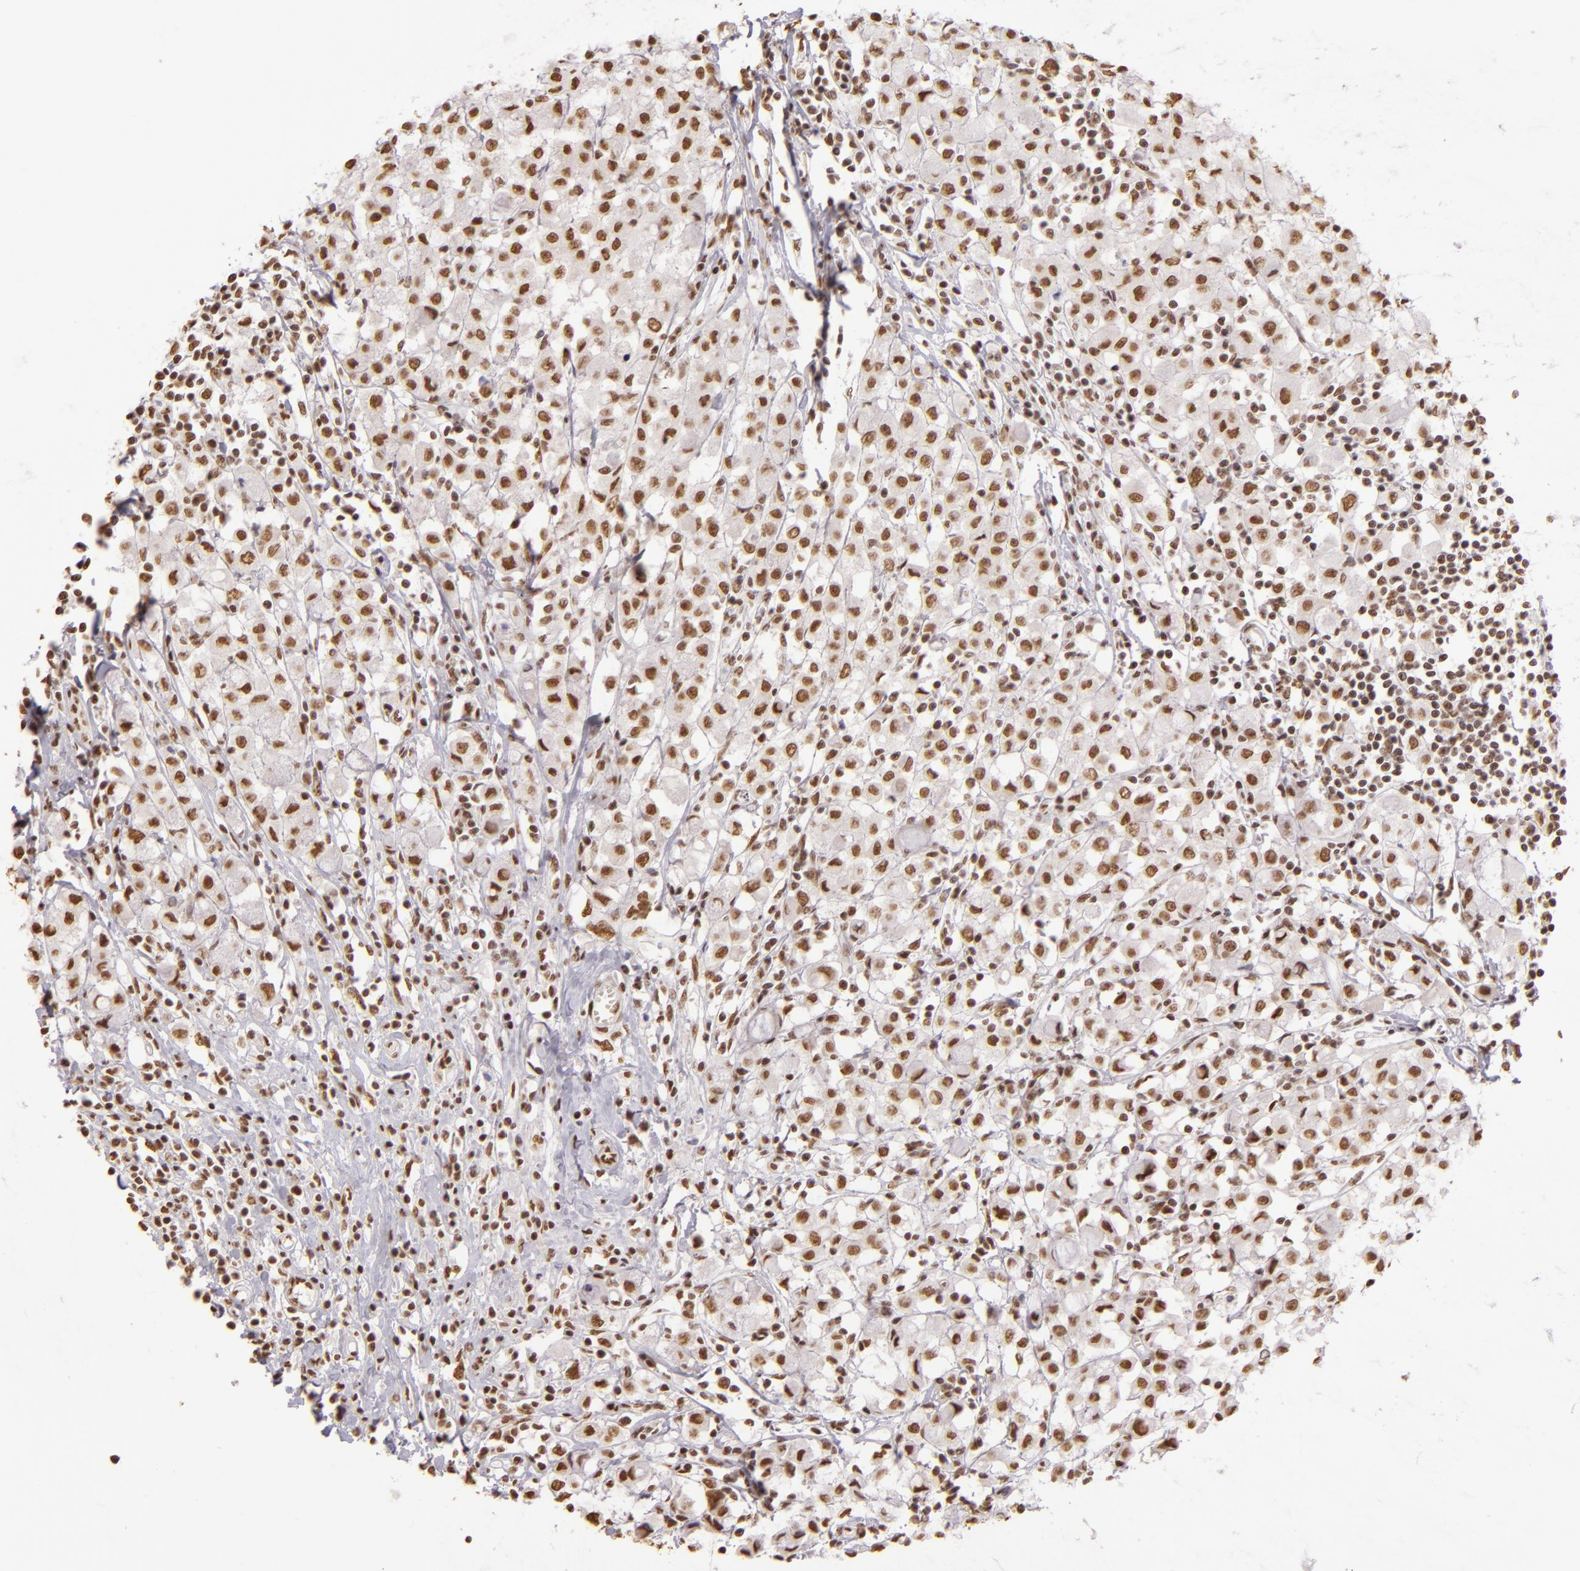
{"staining": {"intensity": "moderate", "quantity": ">75%", "location": "nuclear"}, "tissue": "breast cancer", "cell_type": "Tumor cells", "image_type": "cancer", "snomed": [{"axis": "morphology", "description": "Lobular carcinoma"}, {"axis": "topography", "description": "Breast"}], "caption": "Breast cancer (lobular carcinoma) stained with a brown dye exhibits moderate nuclear positive positivity in approximately >75% of tumor cells.", "gene": "PAPOLA", "patient": {"sex": "female", "age": 85}}